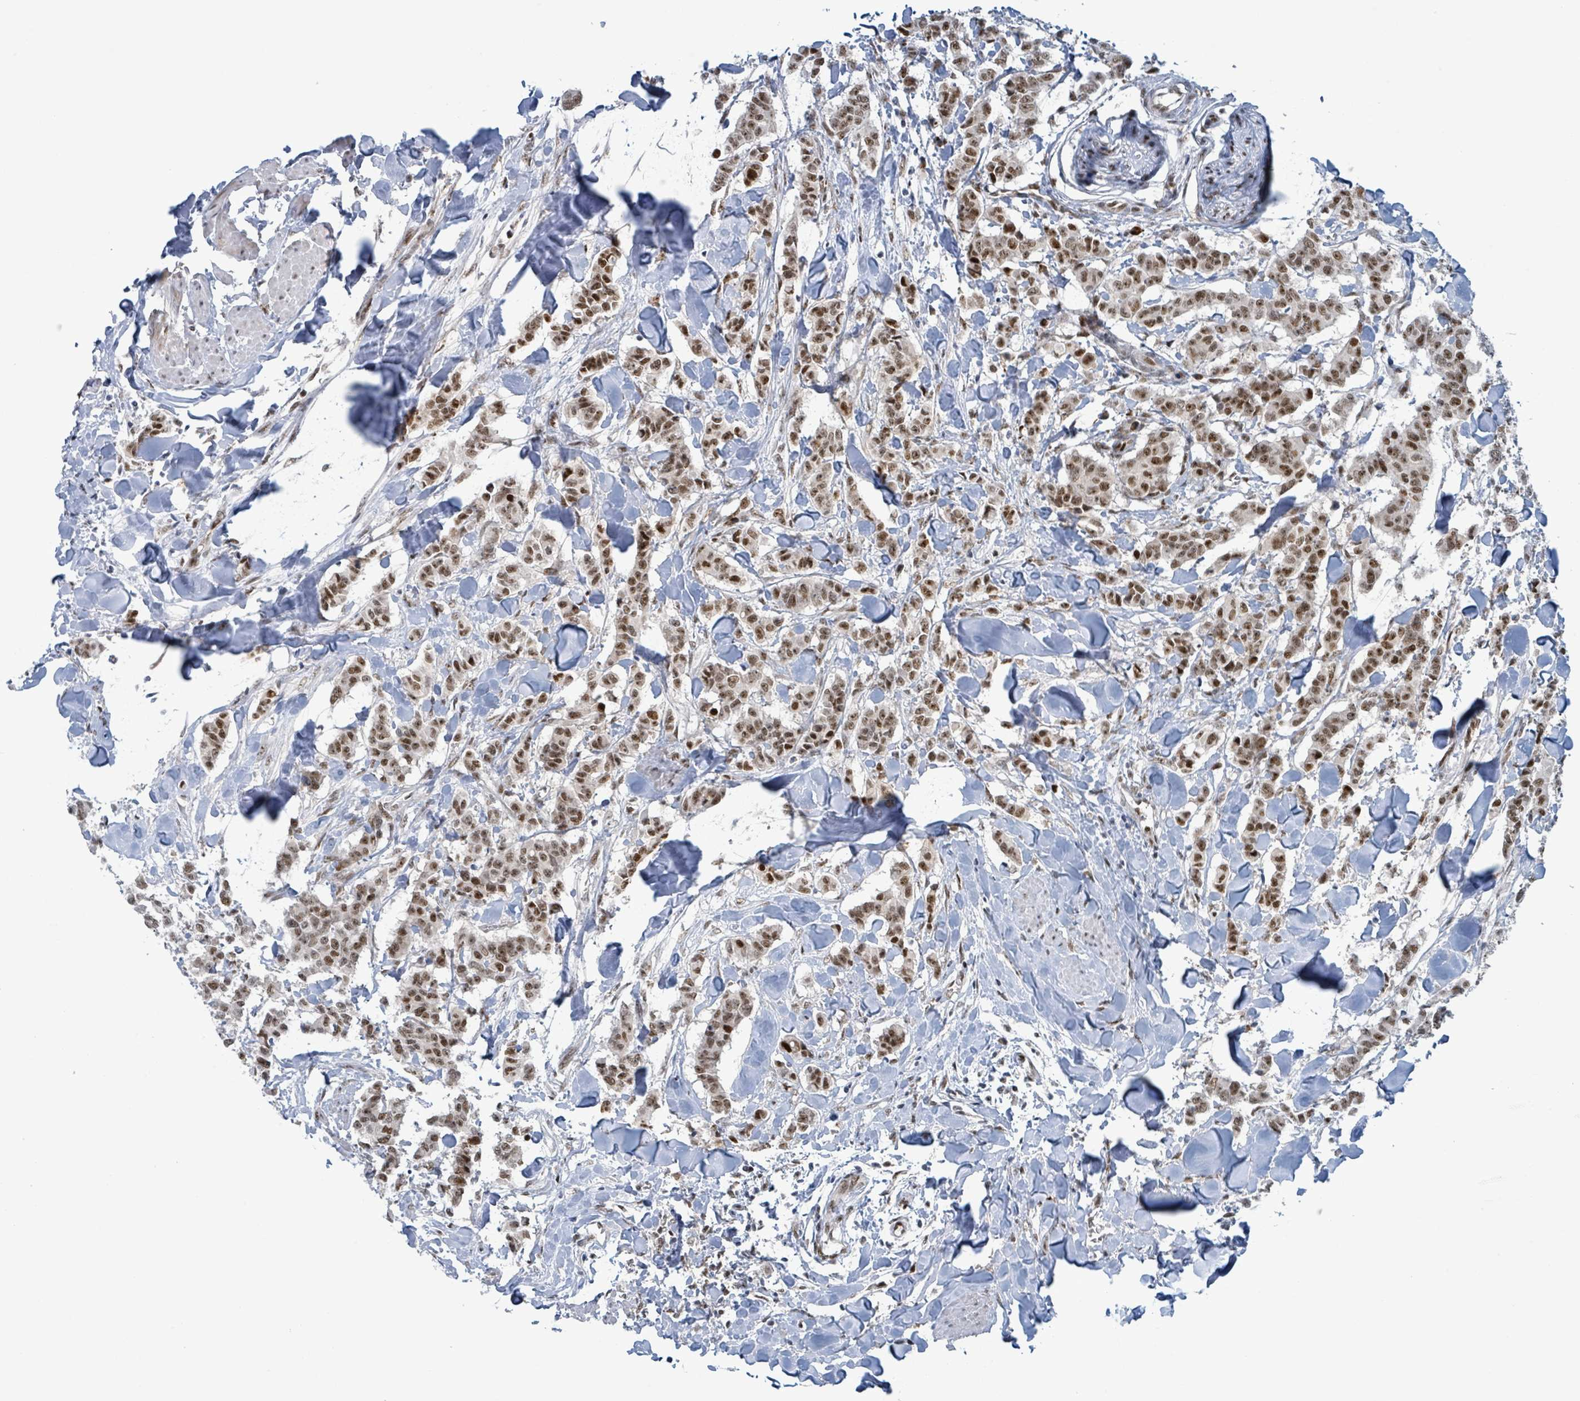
{"staining": {"intensity": "moderate", "quantity": ">75%", "location": "nuclear"}, "tissue": "breast cancer", "cell_type": "Tumor cells", "image_type": "cancer", "snomed": [{"axis": "morphology", "description": "Duct carcinoma"}, {"axis": "topography", "description": "Breast"}], "caption": "Breast invasive ductal carcinoma was stained to show a protein in brown. There is medium levels of moderate nuclear staining in approximately >75% of tumor cells.", "gene": "KLF3", "patient": {"sex": "female", "age": 40}}